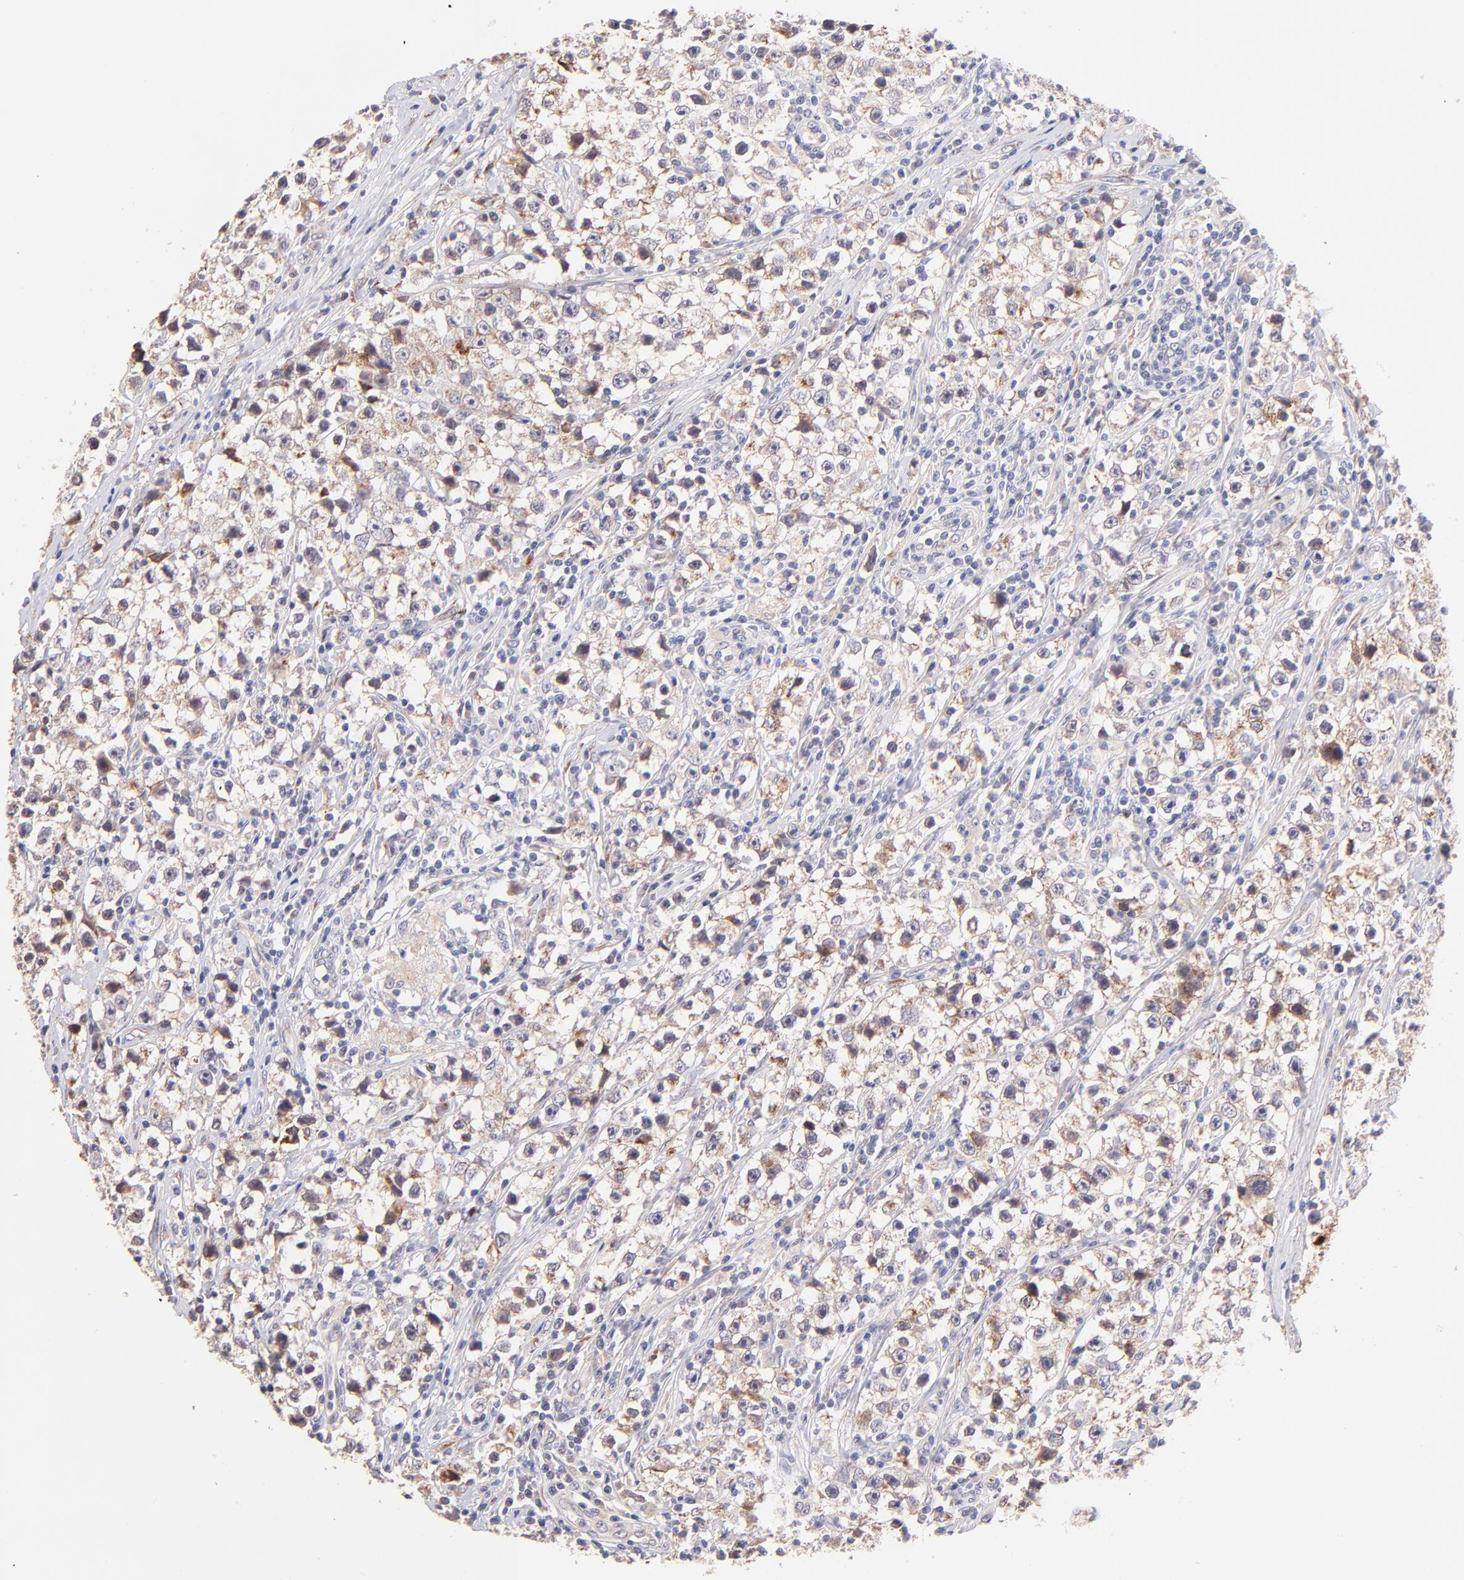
{"staining": {"intensity": "weak", "quantity": "<25%", "location": "cytoplasmic/membranous"}, "tissue": "testis cancer", "cell_type": "Tumor cells", "image_type": "cancer", "snomed": [{"axis": "morphology", "description": "Seminoma, NOS"}, {"axis": "topography", "description": "Testis"}], "caption": "Immunohistochemical staining of testis seminoma demonstrates no significant expression in tumor cells.", "gene": "SPARC", "patient": {"sex": "male", "age": 35}}